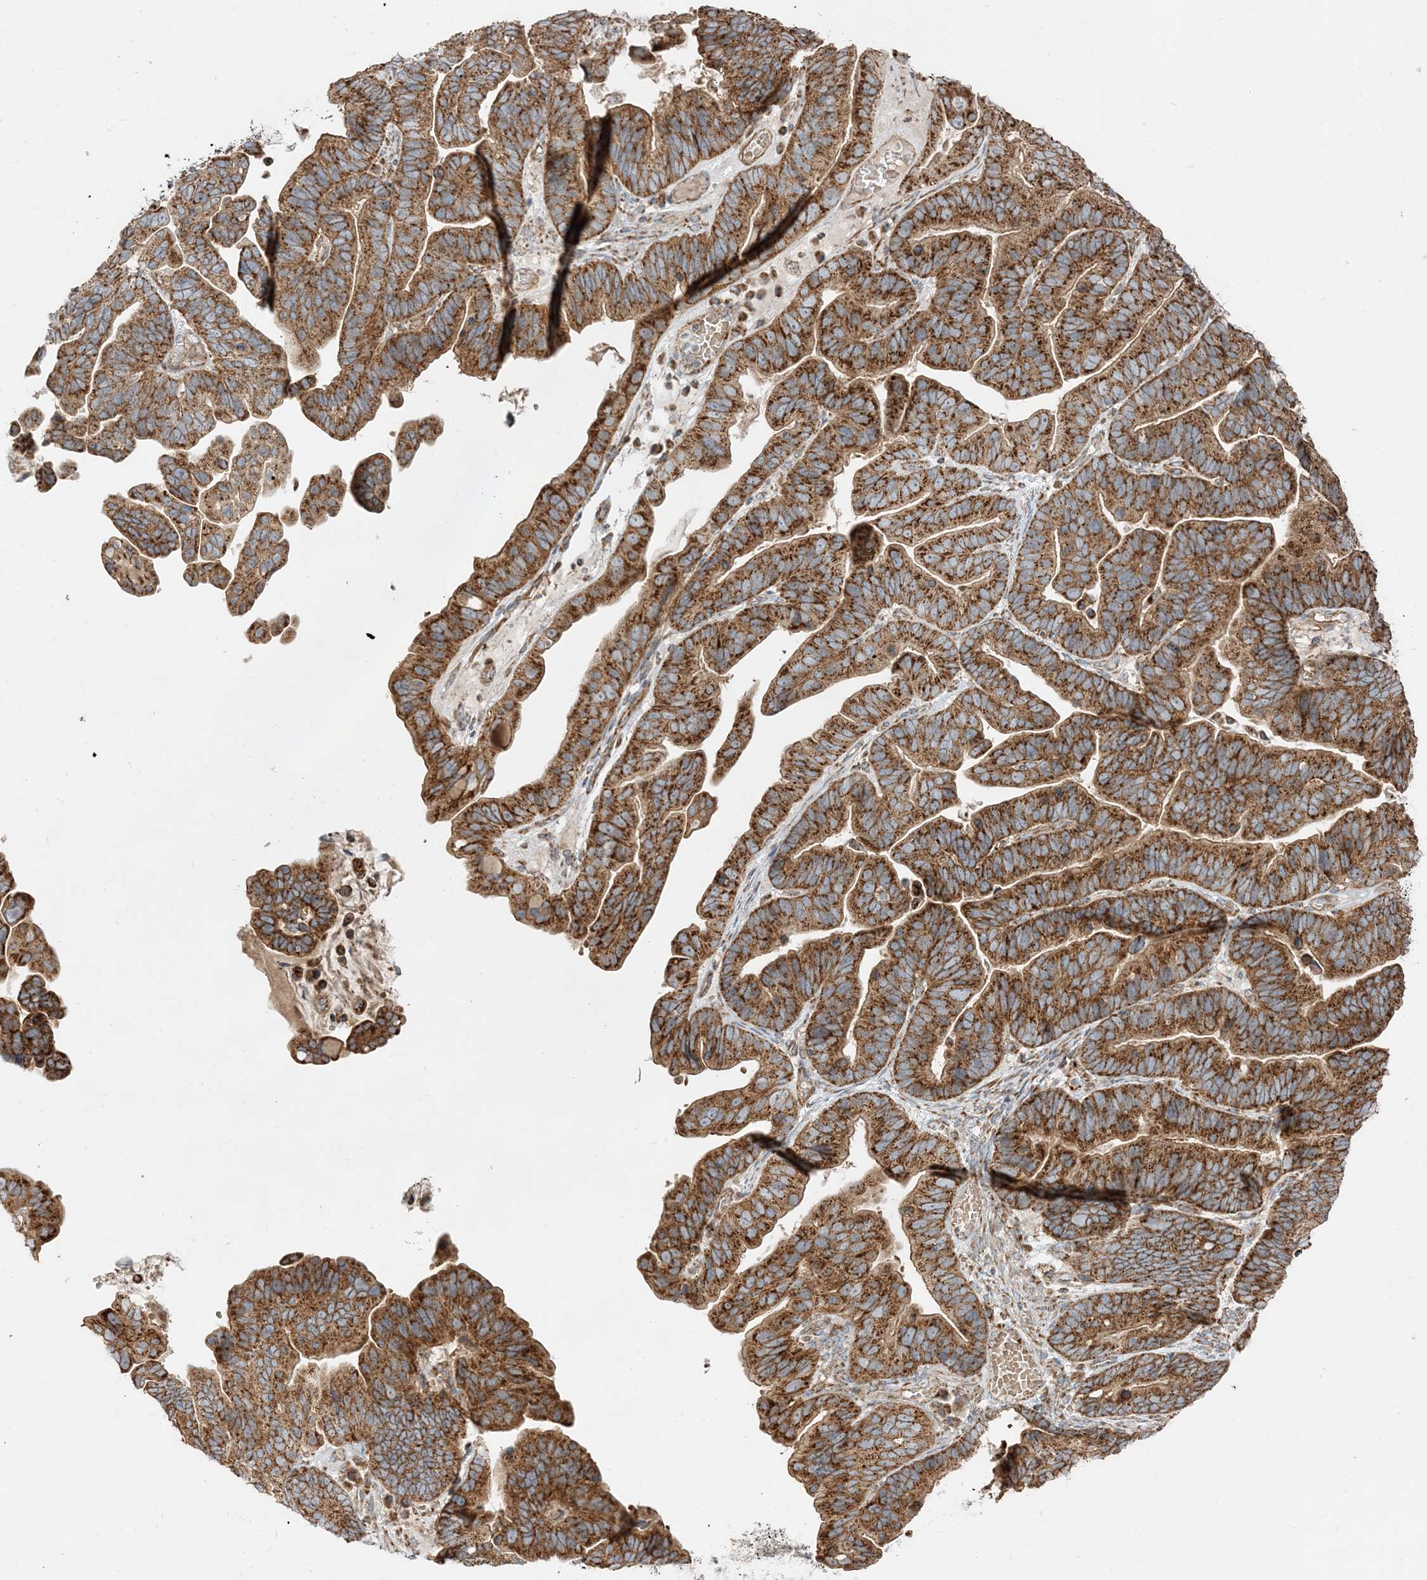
{"staining": {"intensity": "strong", "quantity": ">75%", "location": "cytoplasmic/membranous"}, "tissue": "ovarian cancer", "cell_type": "Tumor cells", "image_type": "cancer", "snomed": [{"axis": "morphology", "description": "Cystadenocarcinoma, serous, NOS"}, {"axis": "topography", "description": "Ovary"}], "caption": "Immunohistochemical staining of ovarian serous cystadenocarcinoma displays strong cytoplasmic/membranous protein staining in about >75% of tumor cells.", "gene": "AARS2", "patient": {"sex": "female", "age": 56}}